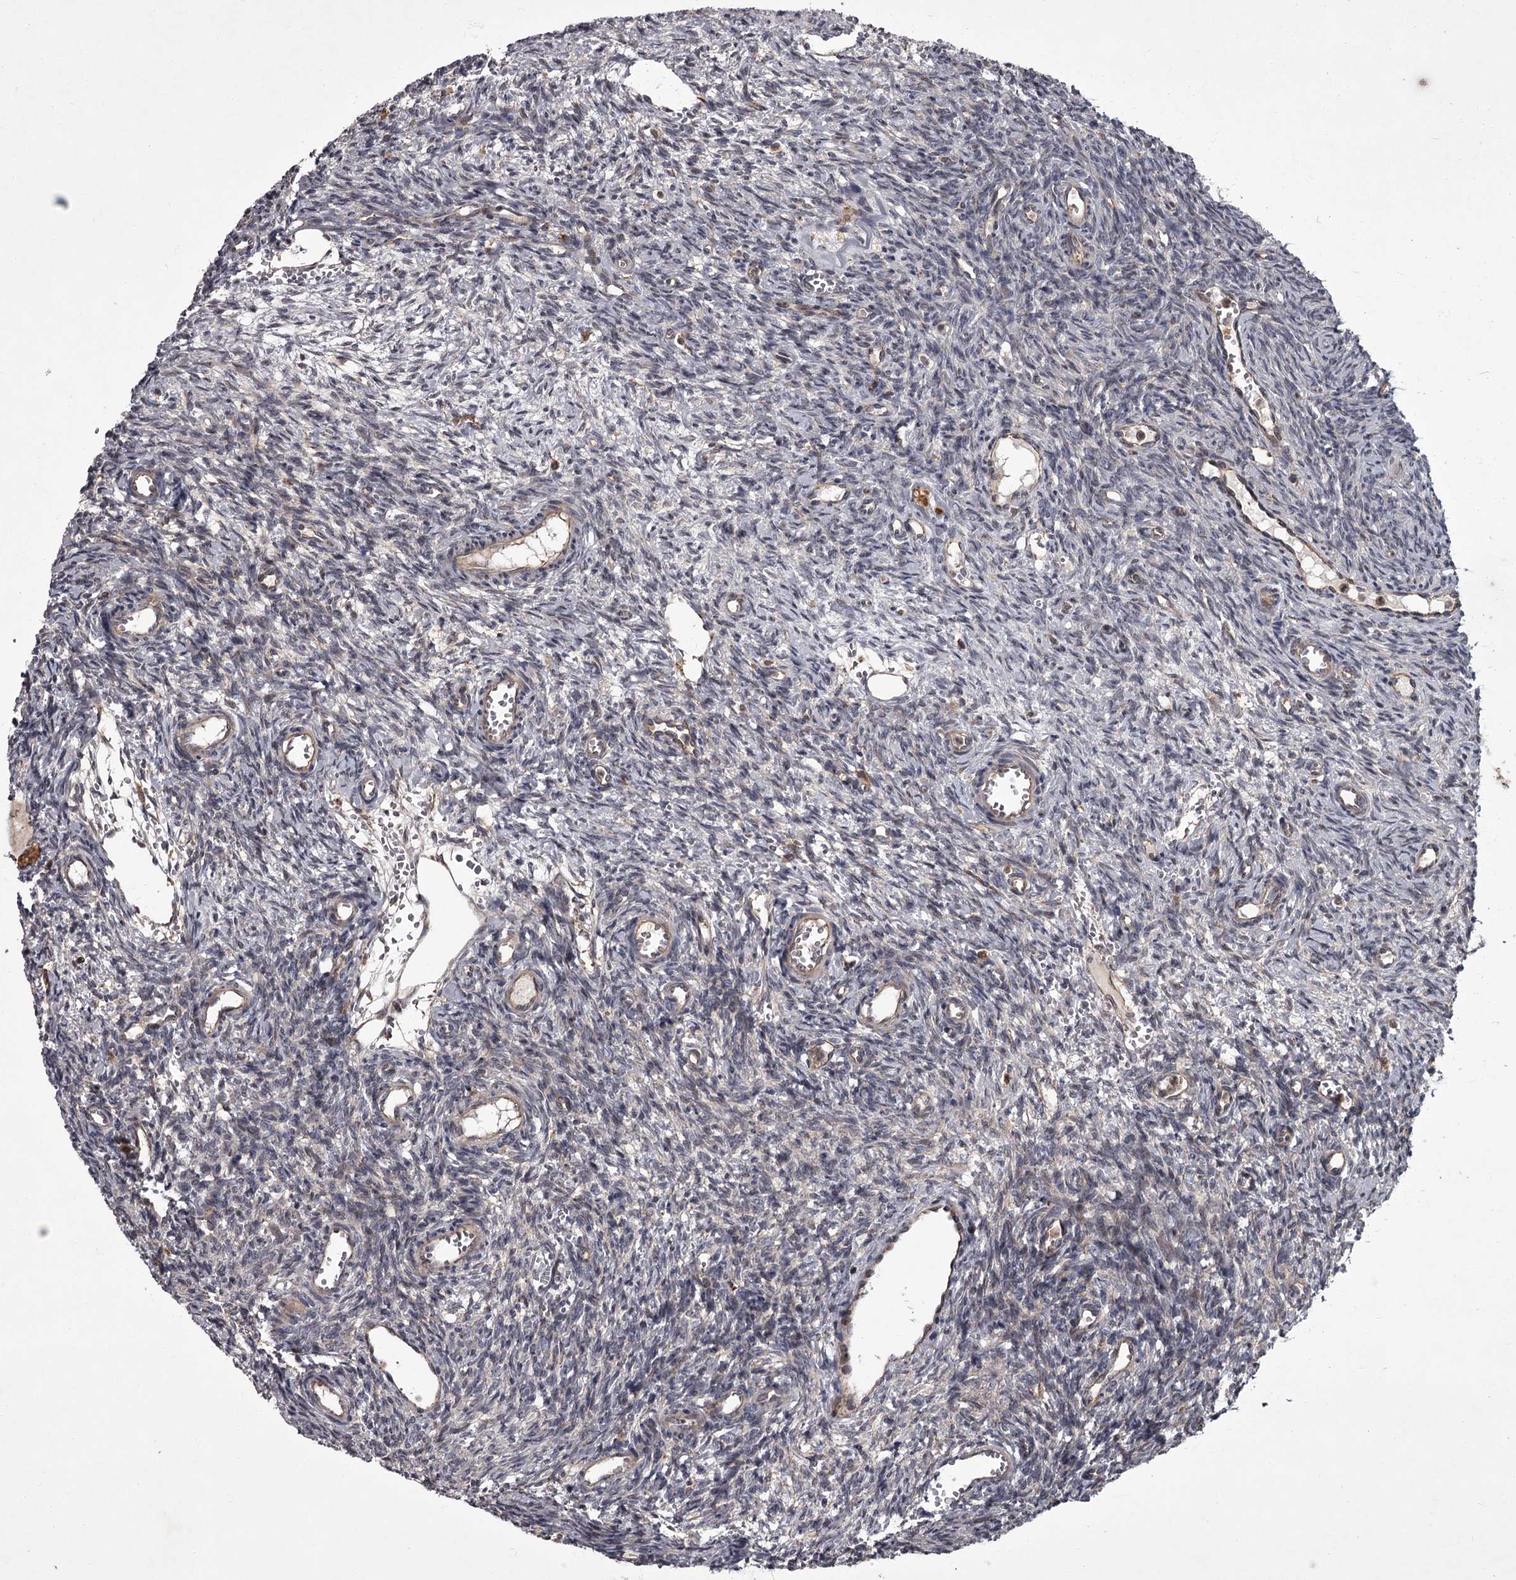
{"staining": {"intensity": "negative", "quantity": "none", "location": "none"}, "tissue": "ovary", "cell_type": "Ovarian stroma cells", "image_type": "normal", "snomed": [{"axis": "morphology", "description": "Normal tissue, NOS"}, {"axis": "topography", "description": "Ovary"}], "caption": "Immunohistochemical staining of benign ovary displays no significant positivity in ovarian stroma cells. Brightfield microscopy of IHC stained with DAB (3,3'-diaminobenzidine) (brown) and hematoxylin (blue), captured at high magnification.", "gene": "UNC93B1", "patient": {"sex": "female", "age": 39}}